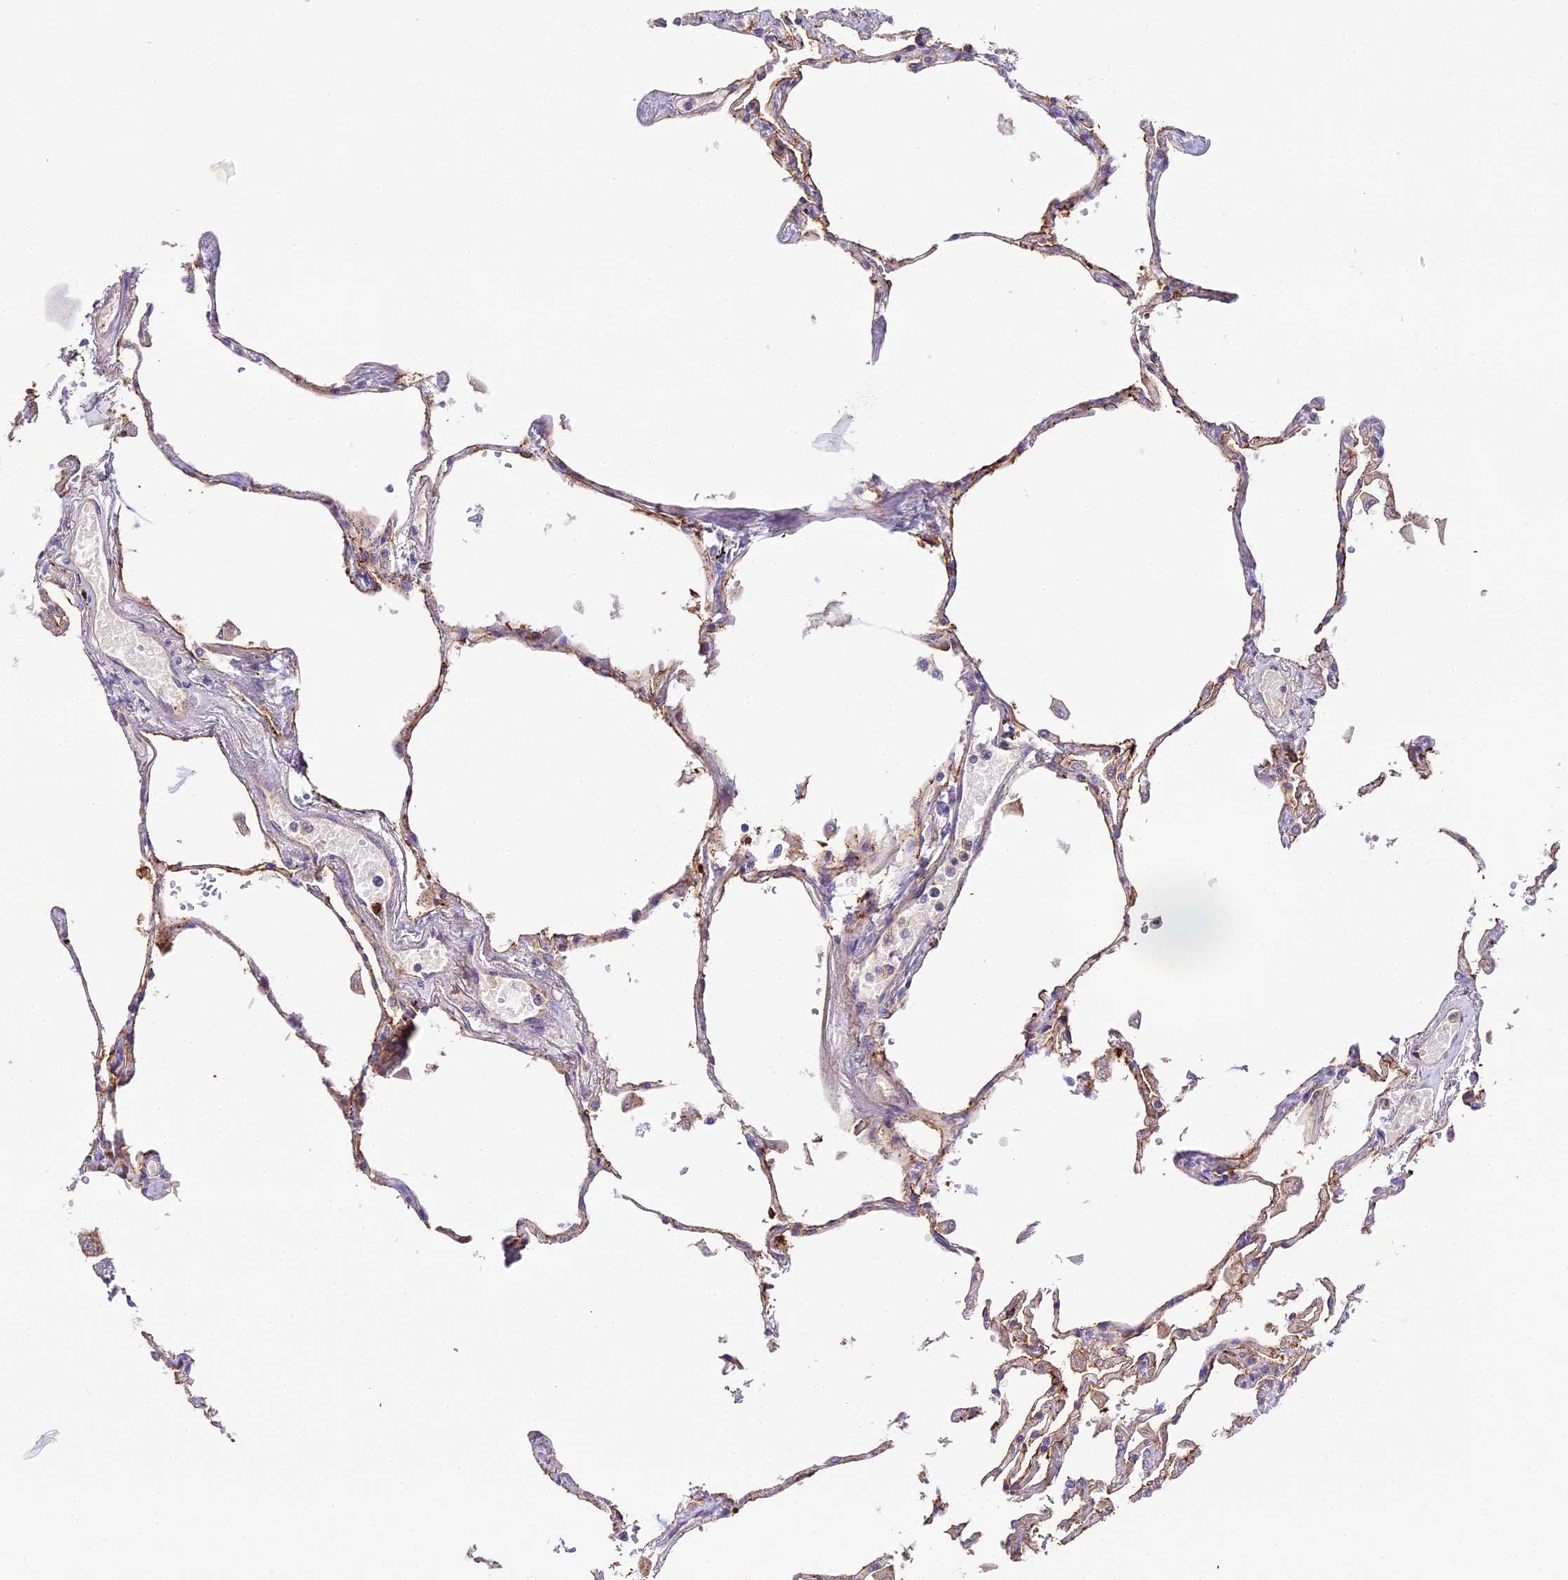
{"staining": {"intensity": "weak", "quantity": "25%-75%", "location": "cytoplasmic/membranous"}, "tissue": "lung", "cell_type": "Alveolar cells", "image_type": "normal", "snomed": [{"axis": "morphology", "description": "Normal tissue, NOS"}, {"axis": "topography", "description": "Lung"}], "caption": "DAB immunohistochemical staining of unremarkable lung shows weak cytoplasmic/membranous protein staining in approximately 25%-75% of alveolar cells.", "gene": "GLYAT", "patient": {"sex": "female", "age": 67}}